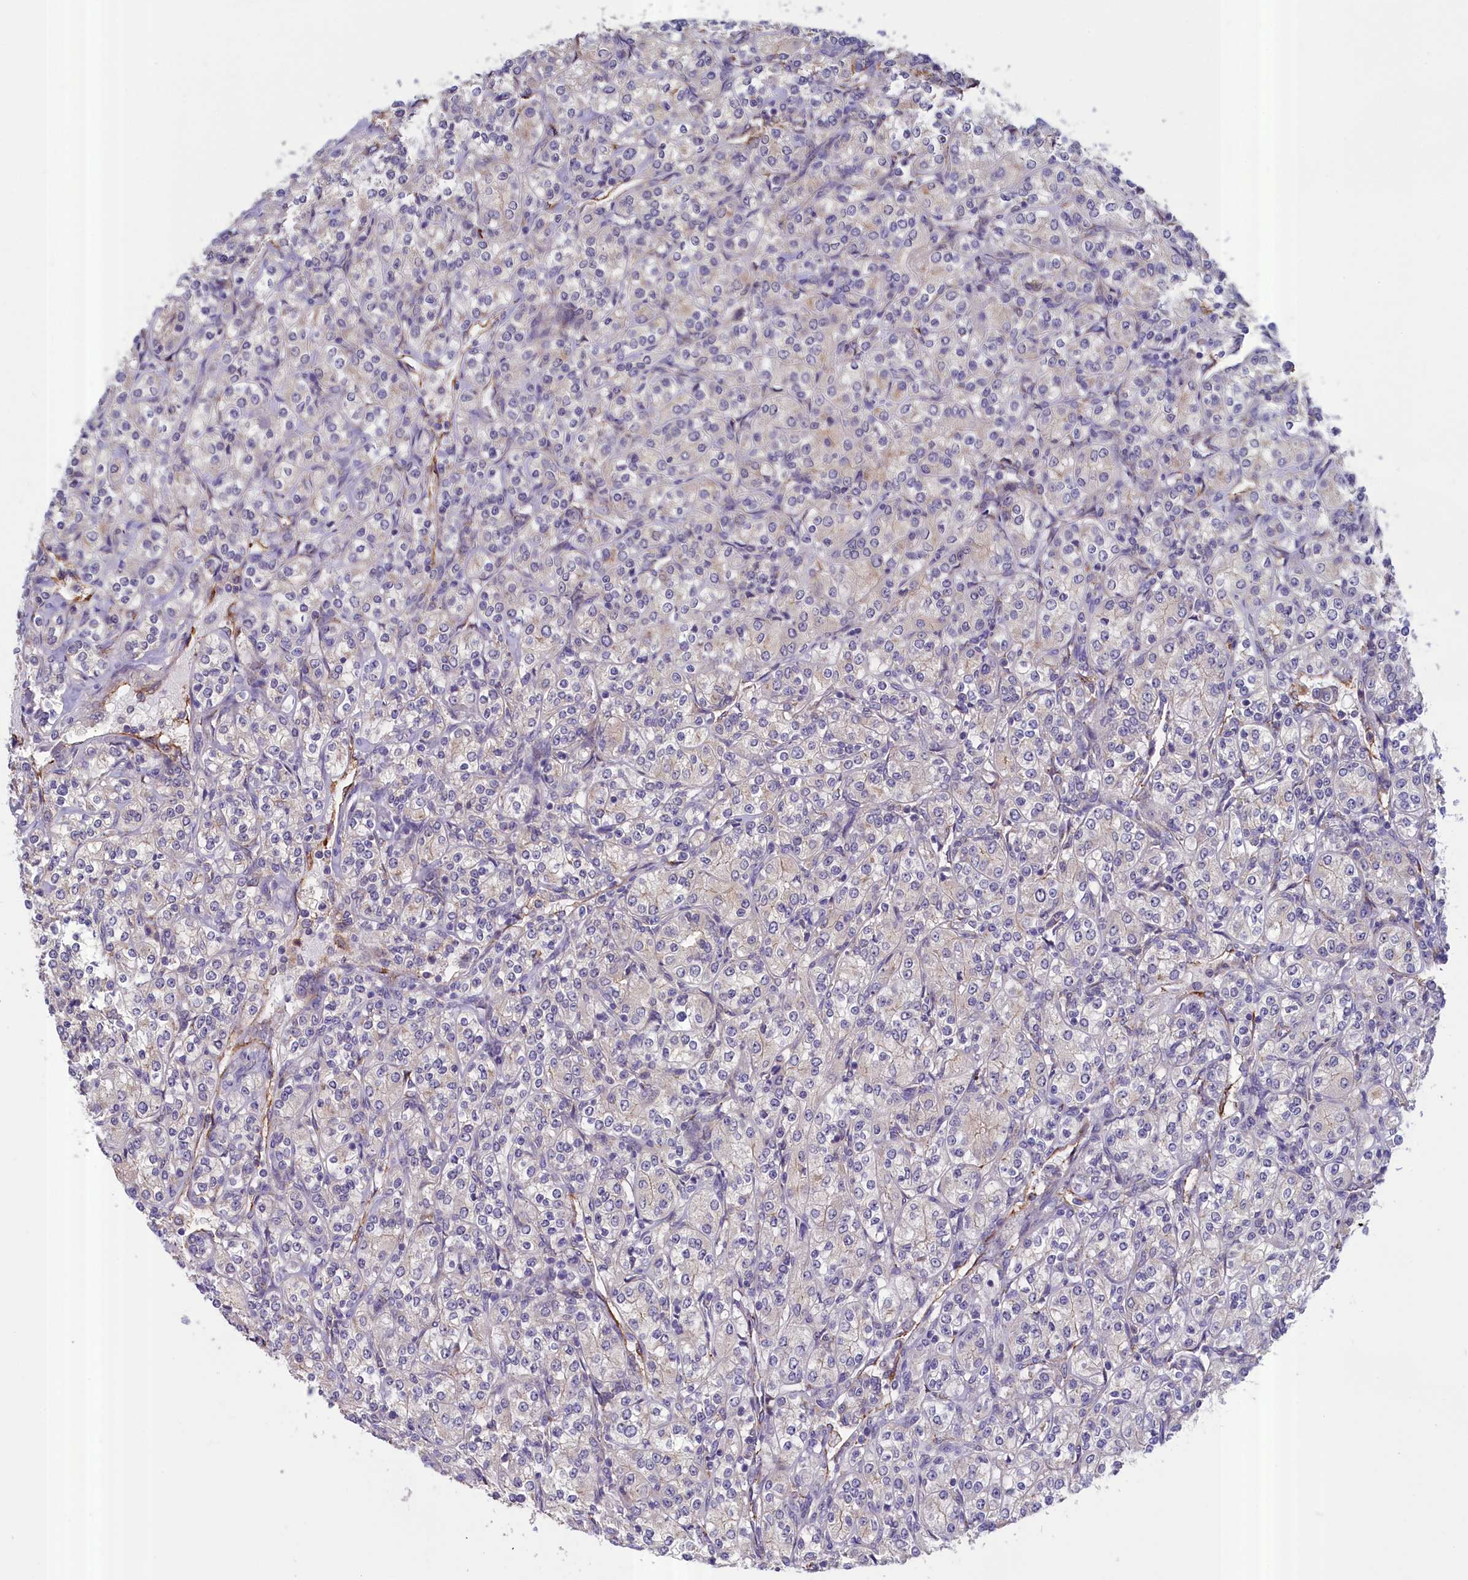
{"staining": {"intensity": "negative", "quantity": "none", "location": "none"}, "tissue": "renal cancer", "cell_type": "Tumor cells", "image_type": "cancer", "snomed": [{"axis": "morphology", "description": "Adenocarcinoma, NOS"}, {"axis": "topography", "description": "Kidney"}], "caption": "DAB immunohistochemical staining of renal cancer demonstrates no significant positivity in tumor cells.", "gene": "COL19A1", "patient": {"sex": "male", "age": 77}}